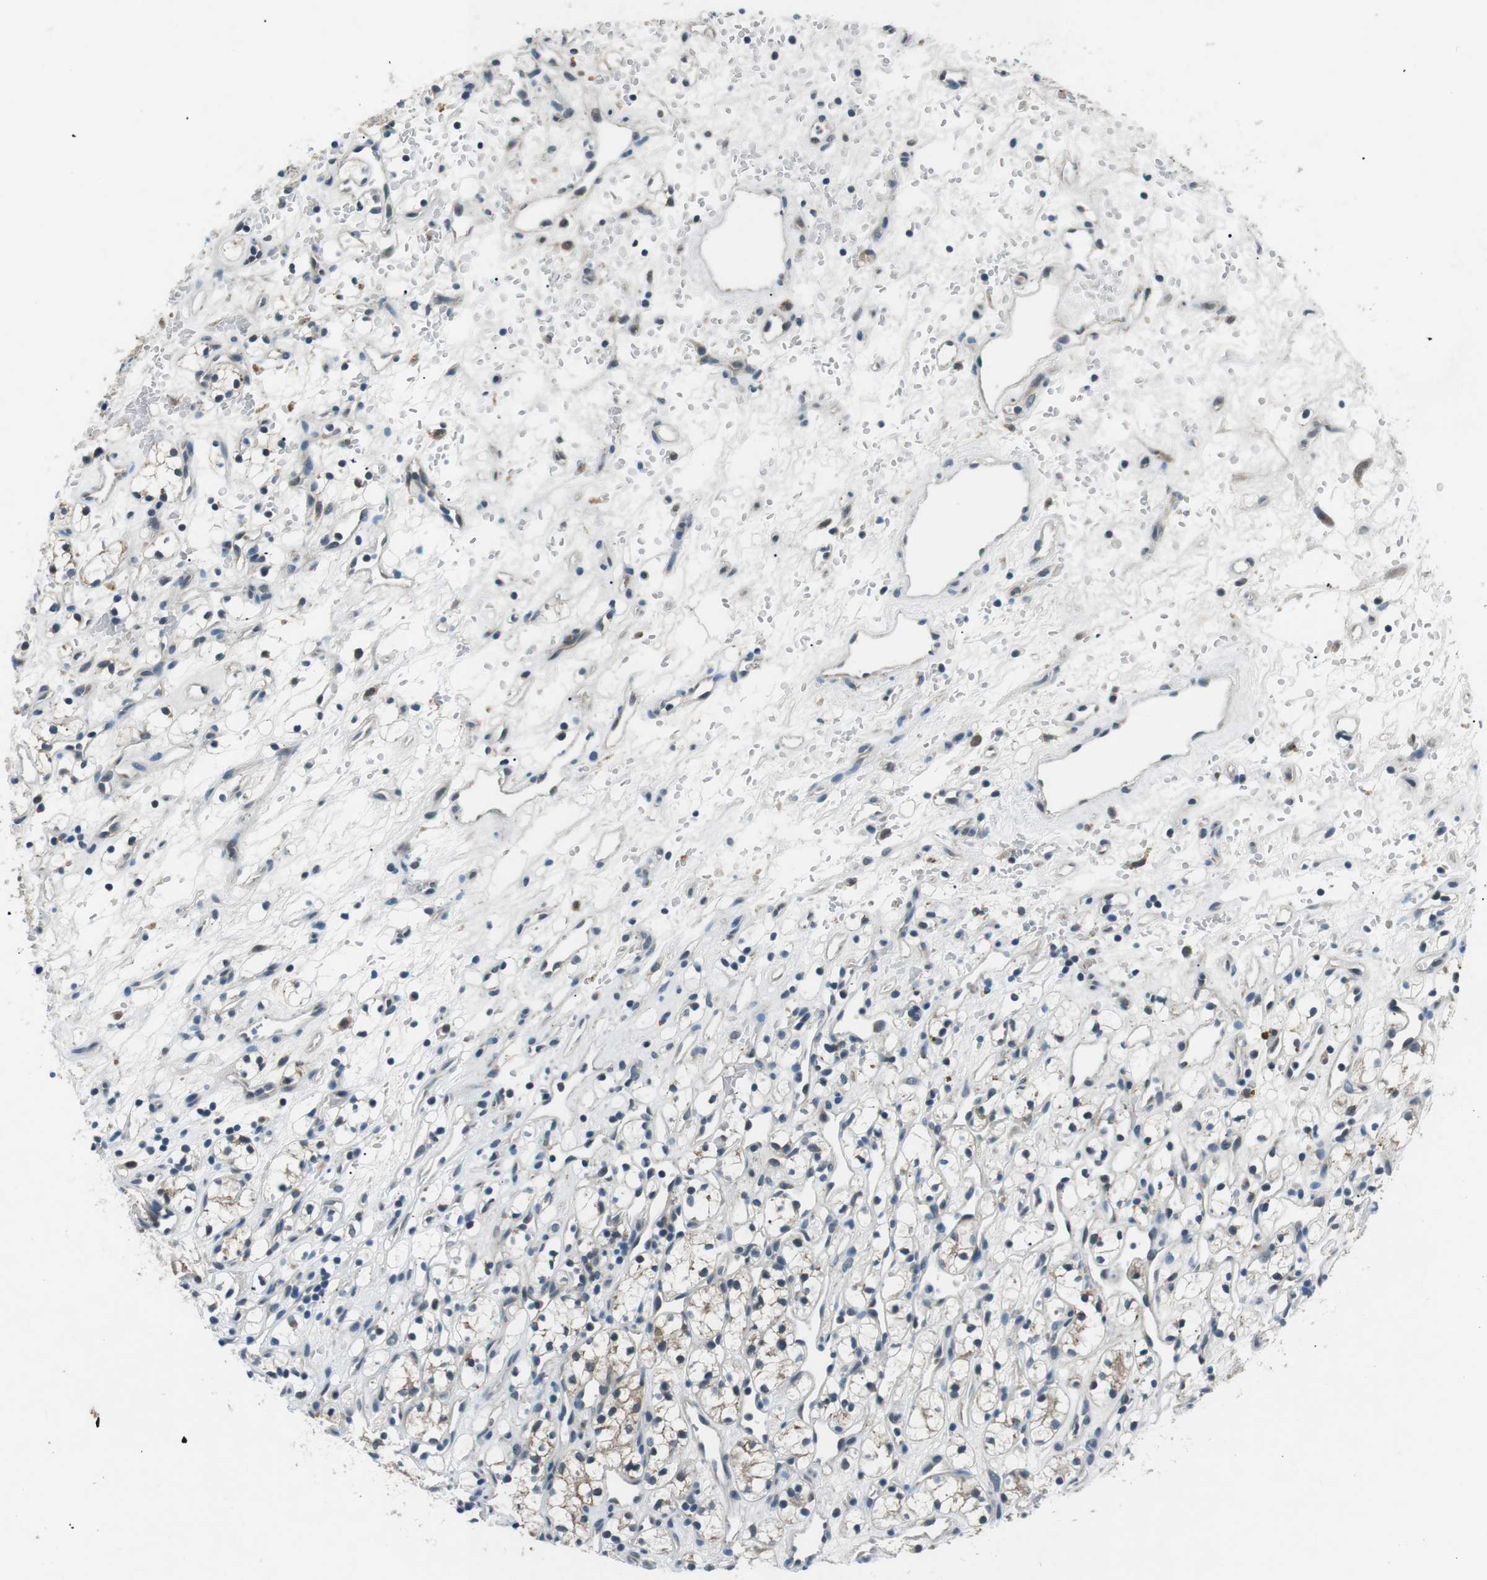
{"staining": {"intensity": "weak", "quantity": "25%-75%", "location": "cytoplasmic/membranous"}, "tissue": "renal cancer", "cell_type": "Tumor cells", "image_type": "cancer", "snomed": [{"axis": "morphology", "description": "Adenocarcinoma, NOS"}, {"axis": "topography", "description": "Kidney"}], "caption": "Human renal cancer (adenocarcinoma) stained with a protein marker reveals weak staining in tumor cells.", "gene": "FAM3B", "patient": {"sex": "female", "age": 60}}